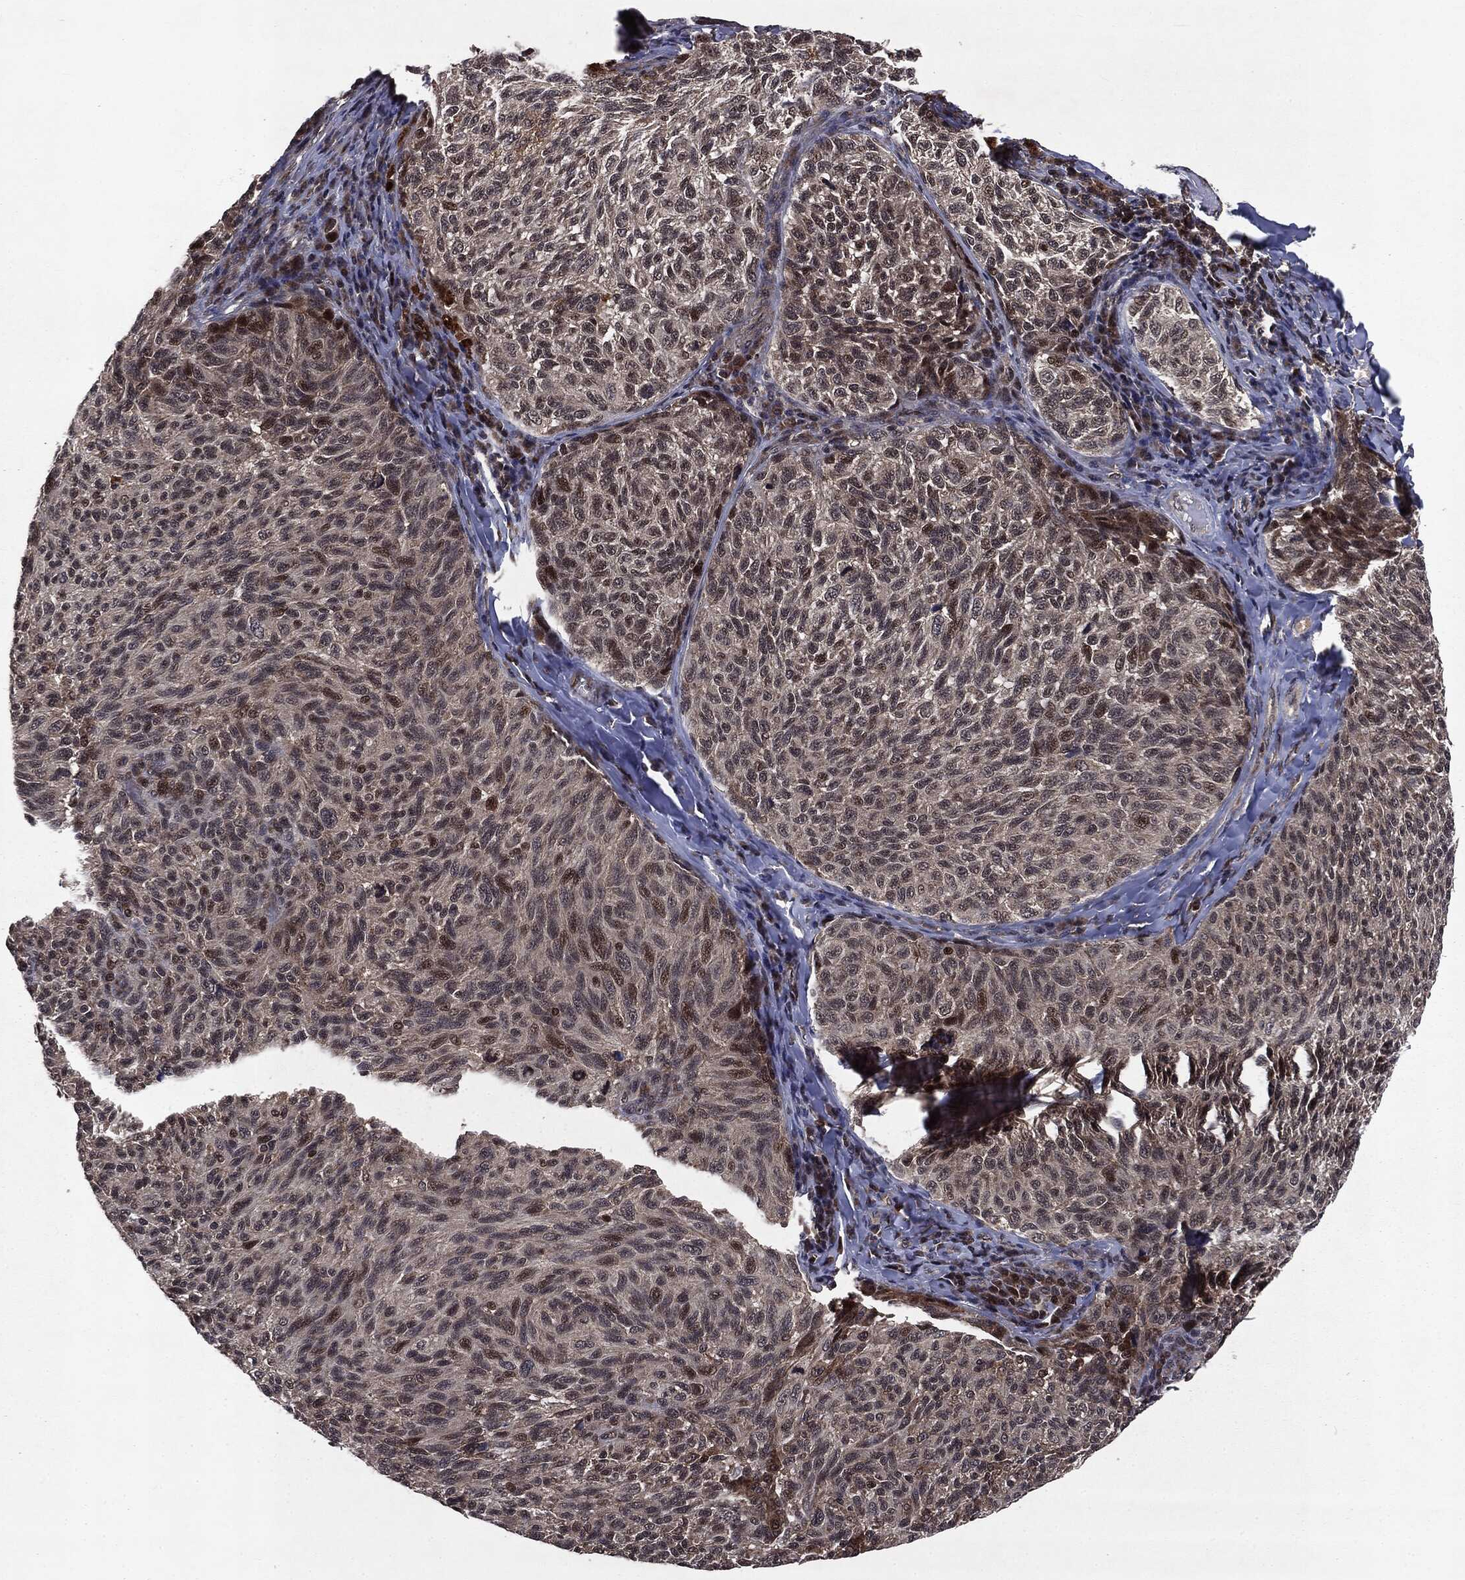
{"staining": {"intensity": "moderate", "quantity": "<25%", "location": "nuclear"}, "tissue": "melanoma", "cell_type": "Tumor cells", "image_type": "cancer", "snomed": [{"axis": "morphology", "description": "Malignant melanoma, NOS"}, {"axis": "topography", "description": "Skin"}], "caption": "Malignant melanoma stained for a protein displays moderate nuclear positivity in tumor cells. (IHC, brightfield microscopy, high magnification).", "gene": "STAU2", "patient": {"sex": "female", "age": 73}}